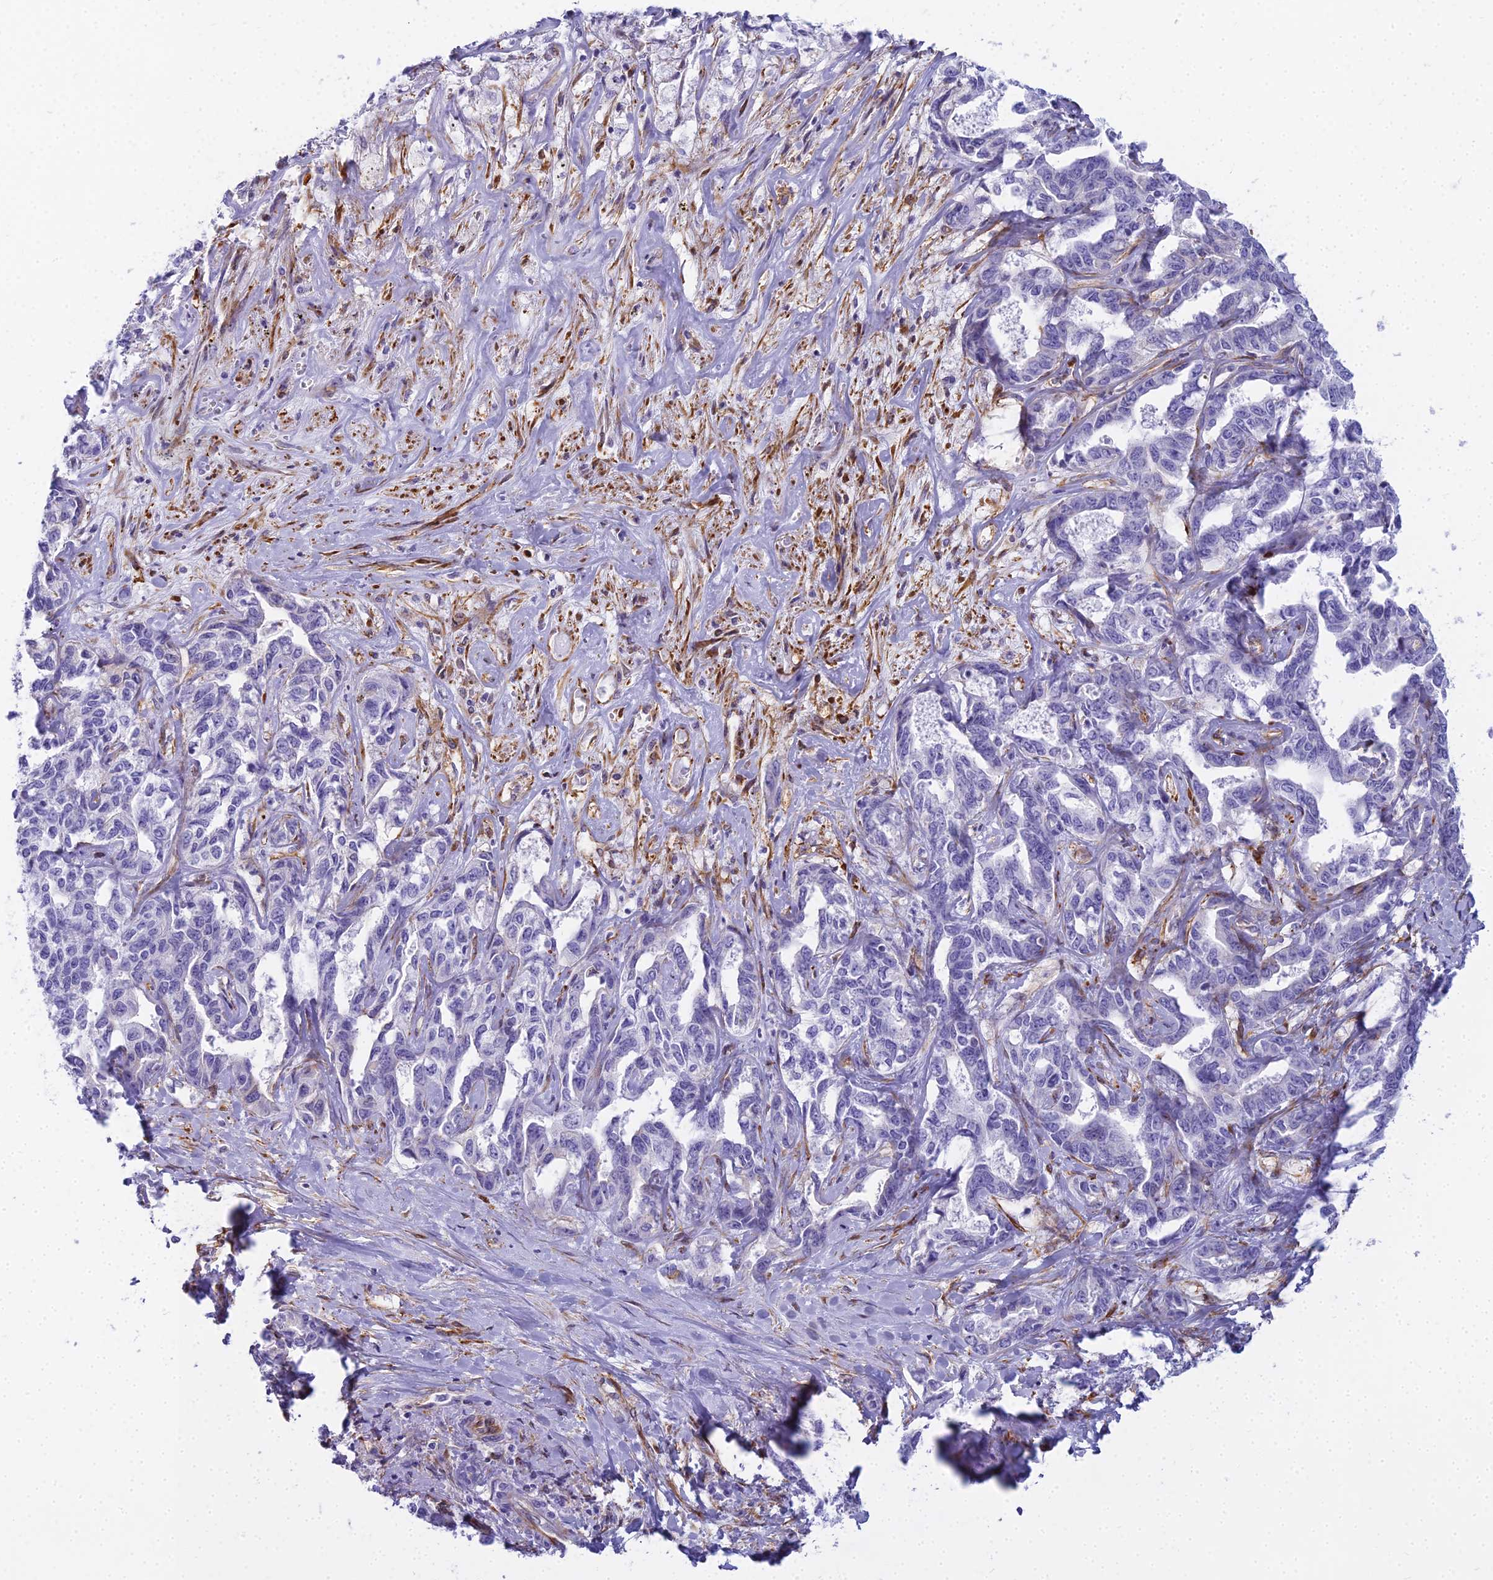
{"staining": {"intensity": "negative", "quantity": "none", "location": "none"}, "tissue": "liver cancer", "cell_type": "Tumor cells", "image_type": "cancer", "snomed": [{"axis": "morphology", "description": "Cholangiocarcinoma"}, {"axis": "topography", "description": "Liver"}], "caption": "Tumor cells show no significant expression in liver cholangiocarcinoma. (IHC, brightfield microscopy, high magnification).", "gene": "EVI2A", "patient": {"sex": "male", "age": 59}}